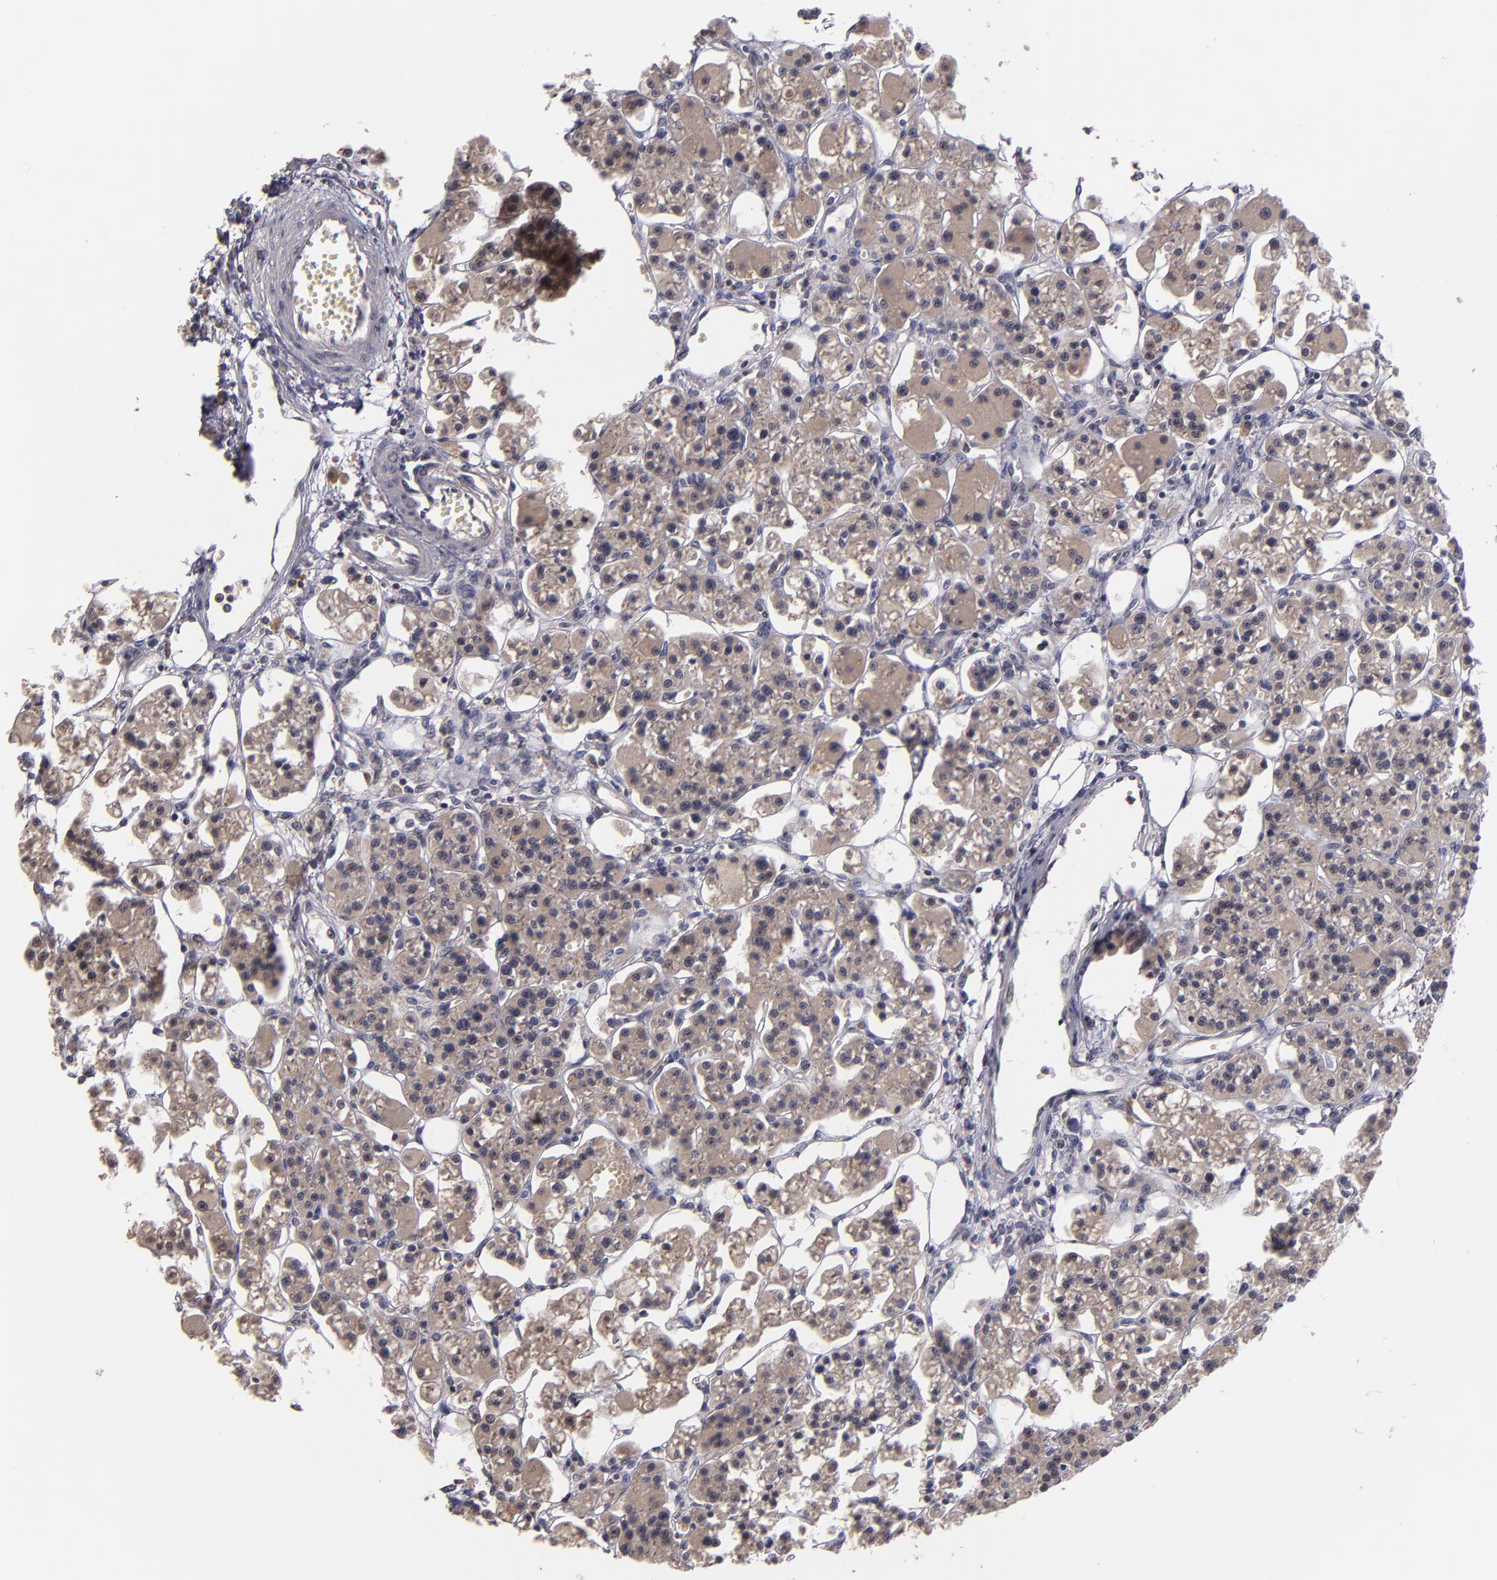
{"staining": {"intensity": "weak", "quantity": ">75%", "location": "cytoplasmic/membranous"}, "tissue": "parathyroid gland", "cell_type": "Glandular cells", "image_type": "normal", "snomed": [{"axis": "morphology", "description": "Normal tissue, NOS"}, {"axis": "topography", "description": "Parathyroid gland"}], "caption": "Immunohistochemistry (IHC) (DAB) staining of unremarkable human parathyroid gland demonstrates weak cytoplasmic/membranous protein staining in approximately >75% of glandular cells.", "gene": "CDC7", "patient": {"sex": "female", "age": 58}}